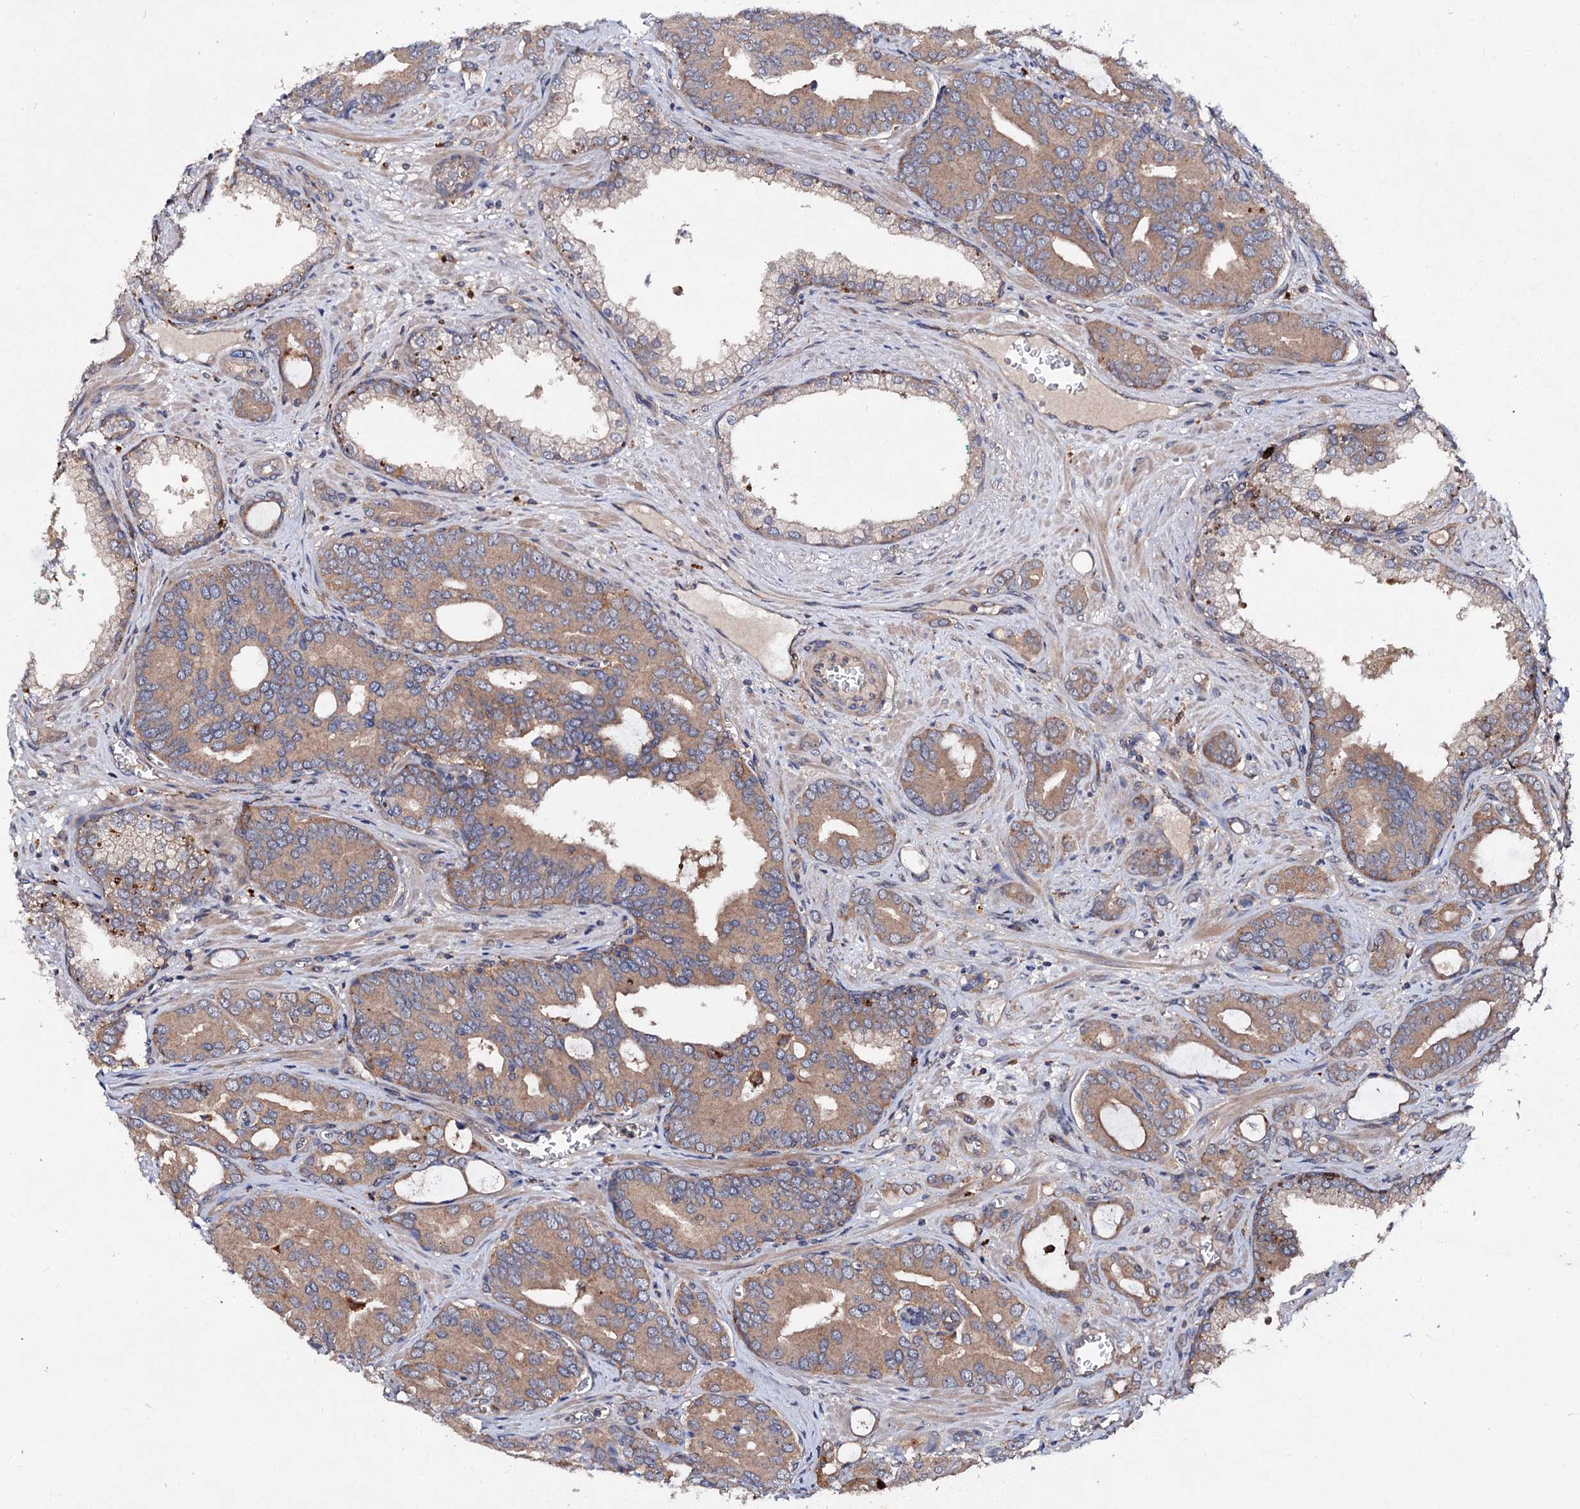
{"staining": {"intensity": "weak", "quantity": ">75%", "location": "cytoplasmic/membranous"}, "tissue": "prostate cancer", "cell_type": "Tumor cells", "image_type": "cancer", "snomed": [{"axis": "morphology", "description": "Adenocarcinoma, High grade"}, {"axis": "topography", "description": "Prostate"}], "caption": "Protein expression analysis of human prostate cancer reveals weak cytoplasmic/membranous positivity in about >75% of tumor cells.", "gene": "VPS29", "patient": {"sex": "male", "age": 72}}